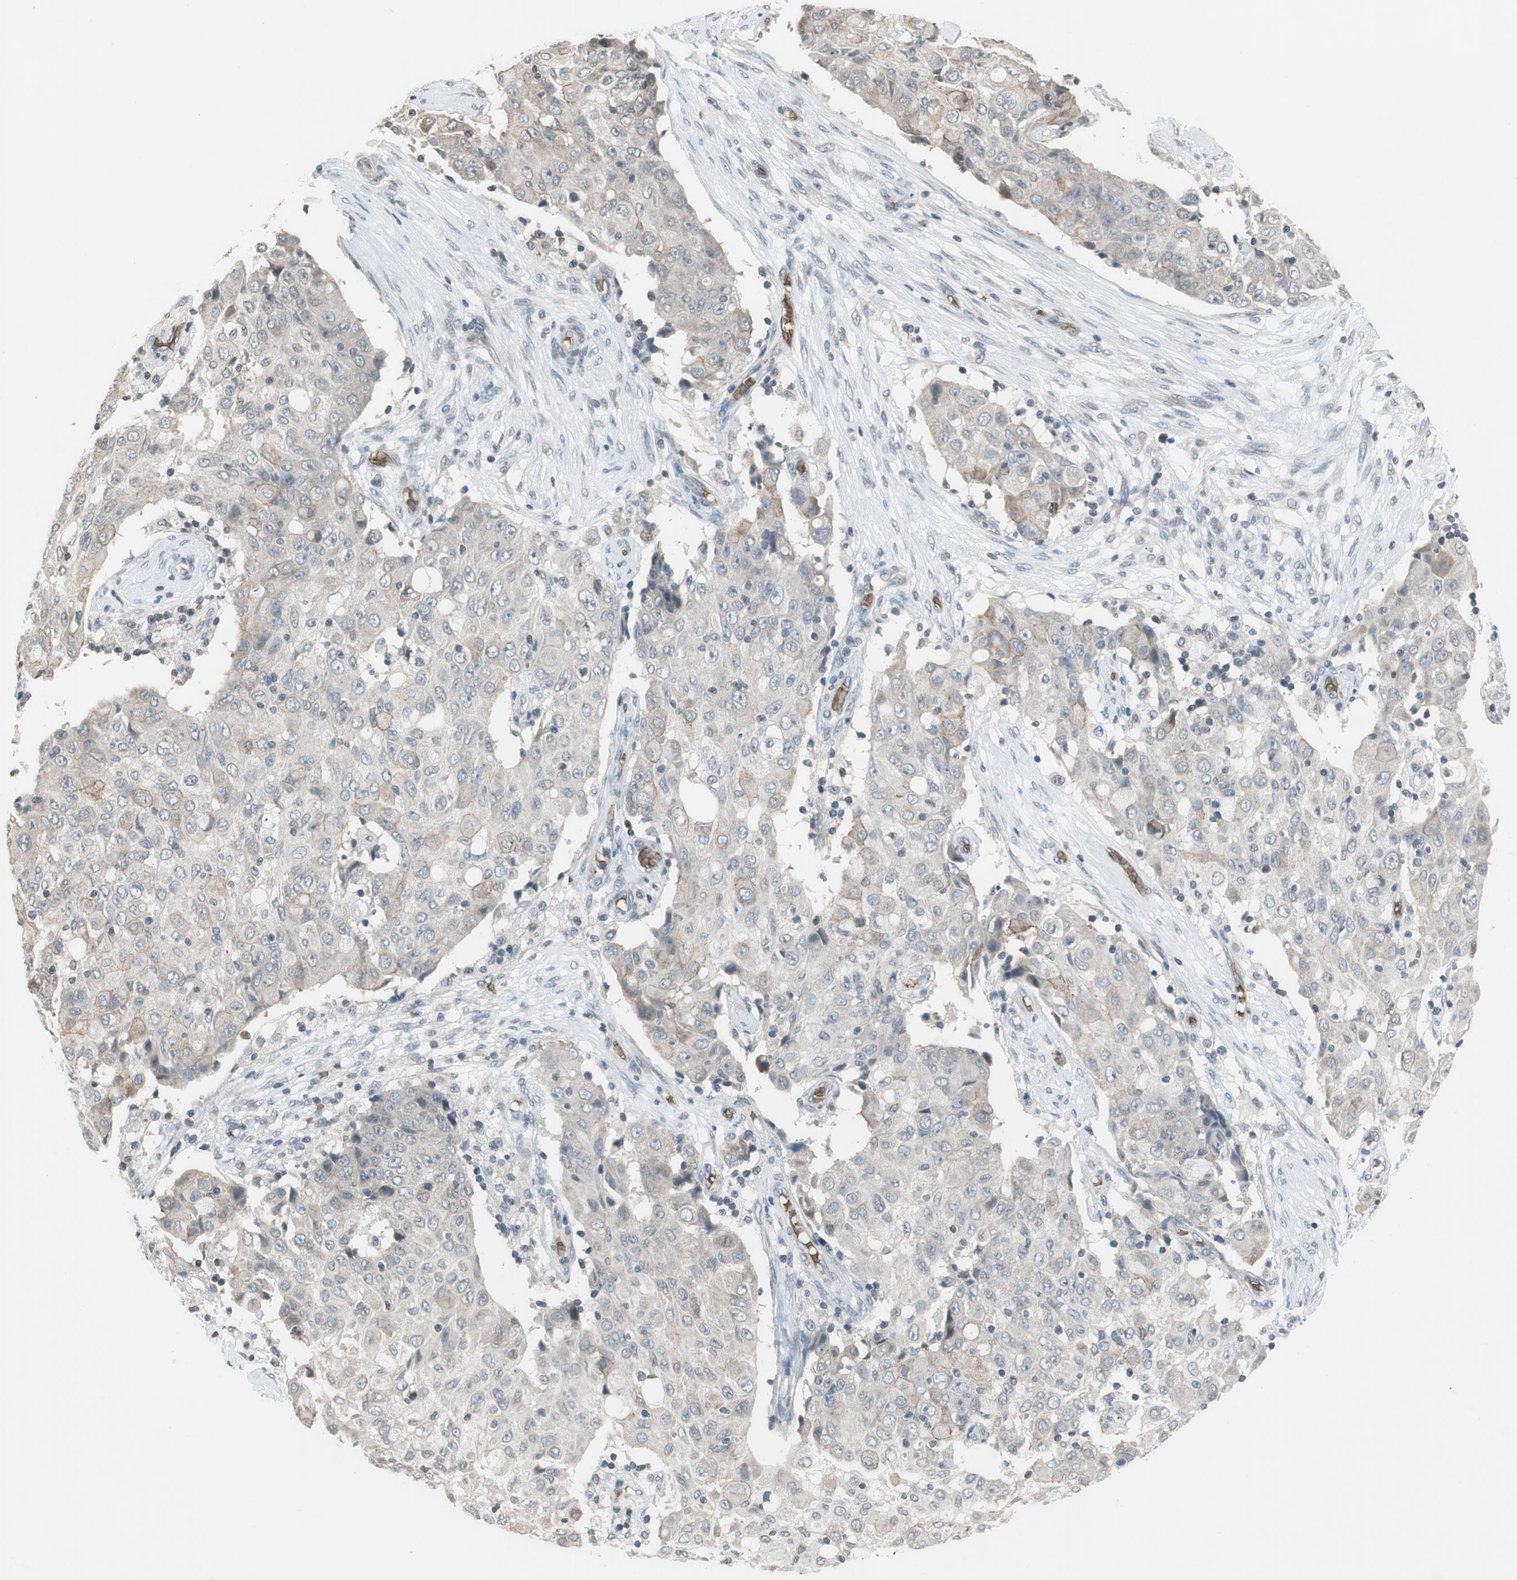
{"staining": {"intensity": "weak", "quantity": "<25%", "location": "cytoplasmic/membranous"}, "tissue": "ovarian cancer", "cell_type": "Tumor cells", "image_type": "cancer", "snomed": [{"axis": "morphology", "description": "Carcinoma, endometroid"}, {"axis": "topography", "description": "Ovary"}], "caption": "Immunohistochemistry (IHC) histopathology image of human ovarian cancer stained for a protein (brown), which exhibits no expression in tumor cells.", "gene": "GYPC", "patient": {"sex": "female", "age": 42}}